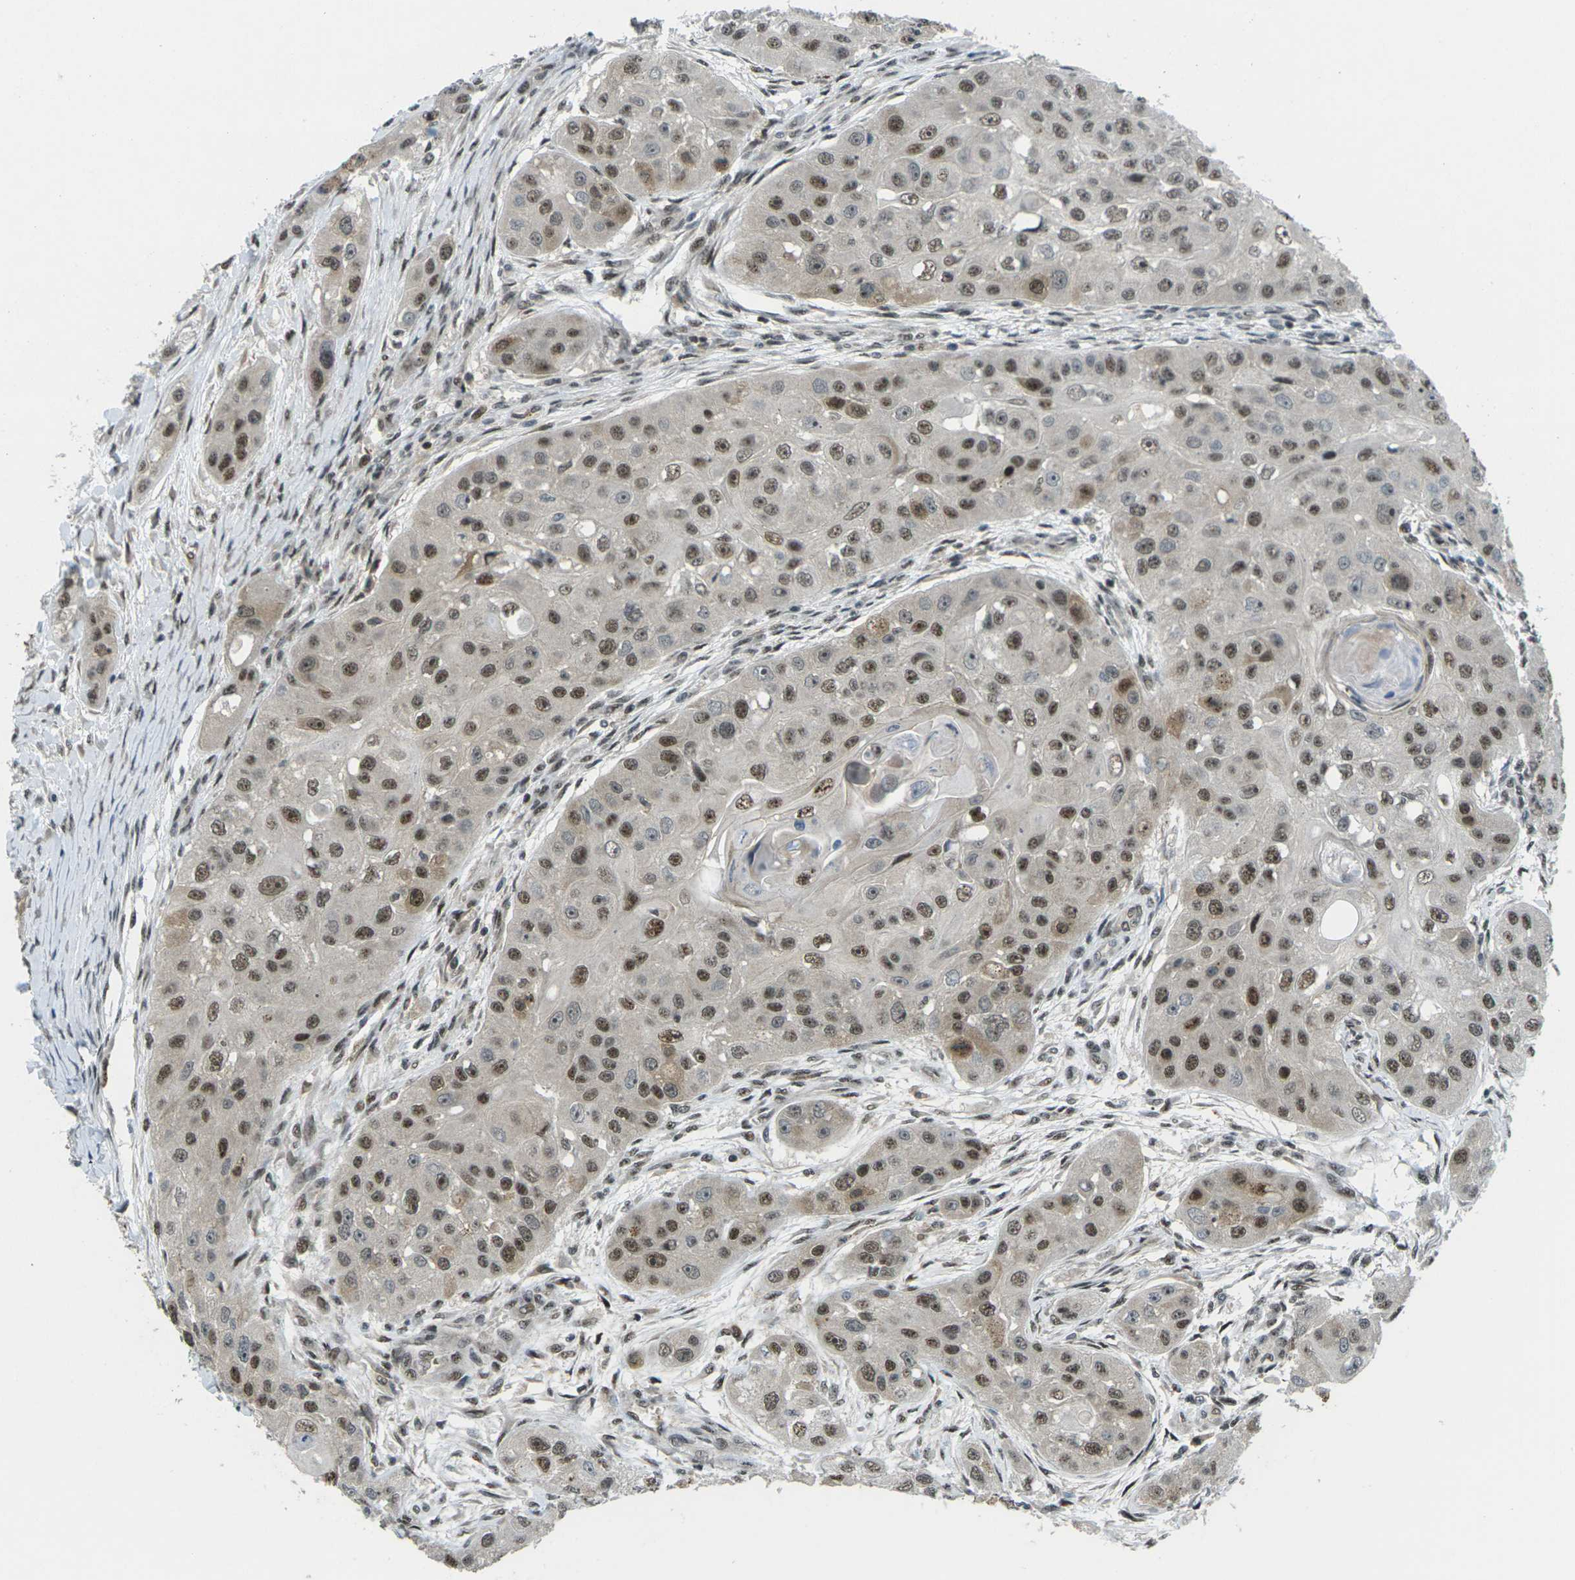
{"staining": {"intensity": "moderate", "quantity": ">75%", "location": "nuclear"}, "tissue": "head and neck cancer", "cell_type": "Tumor cells", "image_type": "cancer", "snomed": [{"axis": "morphology", "description": "Normal tissue, NOS"}, {"axis": "morphology", "description": "Squamous cell carcinoma, NOS"}, {"axis": "topography", "description": "Skeletal muscle"}, {"axis": "topography", "description": "Head-Neck"}], "caption": "IHC of head and neck cancer (squamous cell carcinoma) exhibits medium levels of moderate nuclear expression in approximately >75% of tumor cells.", "gene": "UBE2S", "patient": {"sex": "male", "age": 51}}